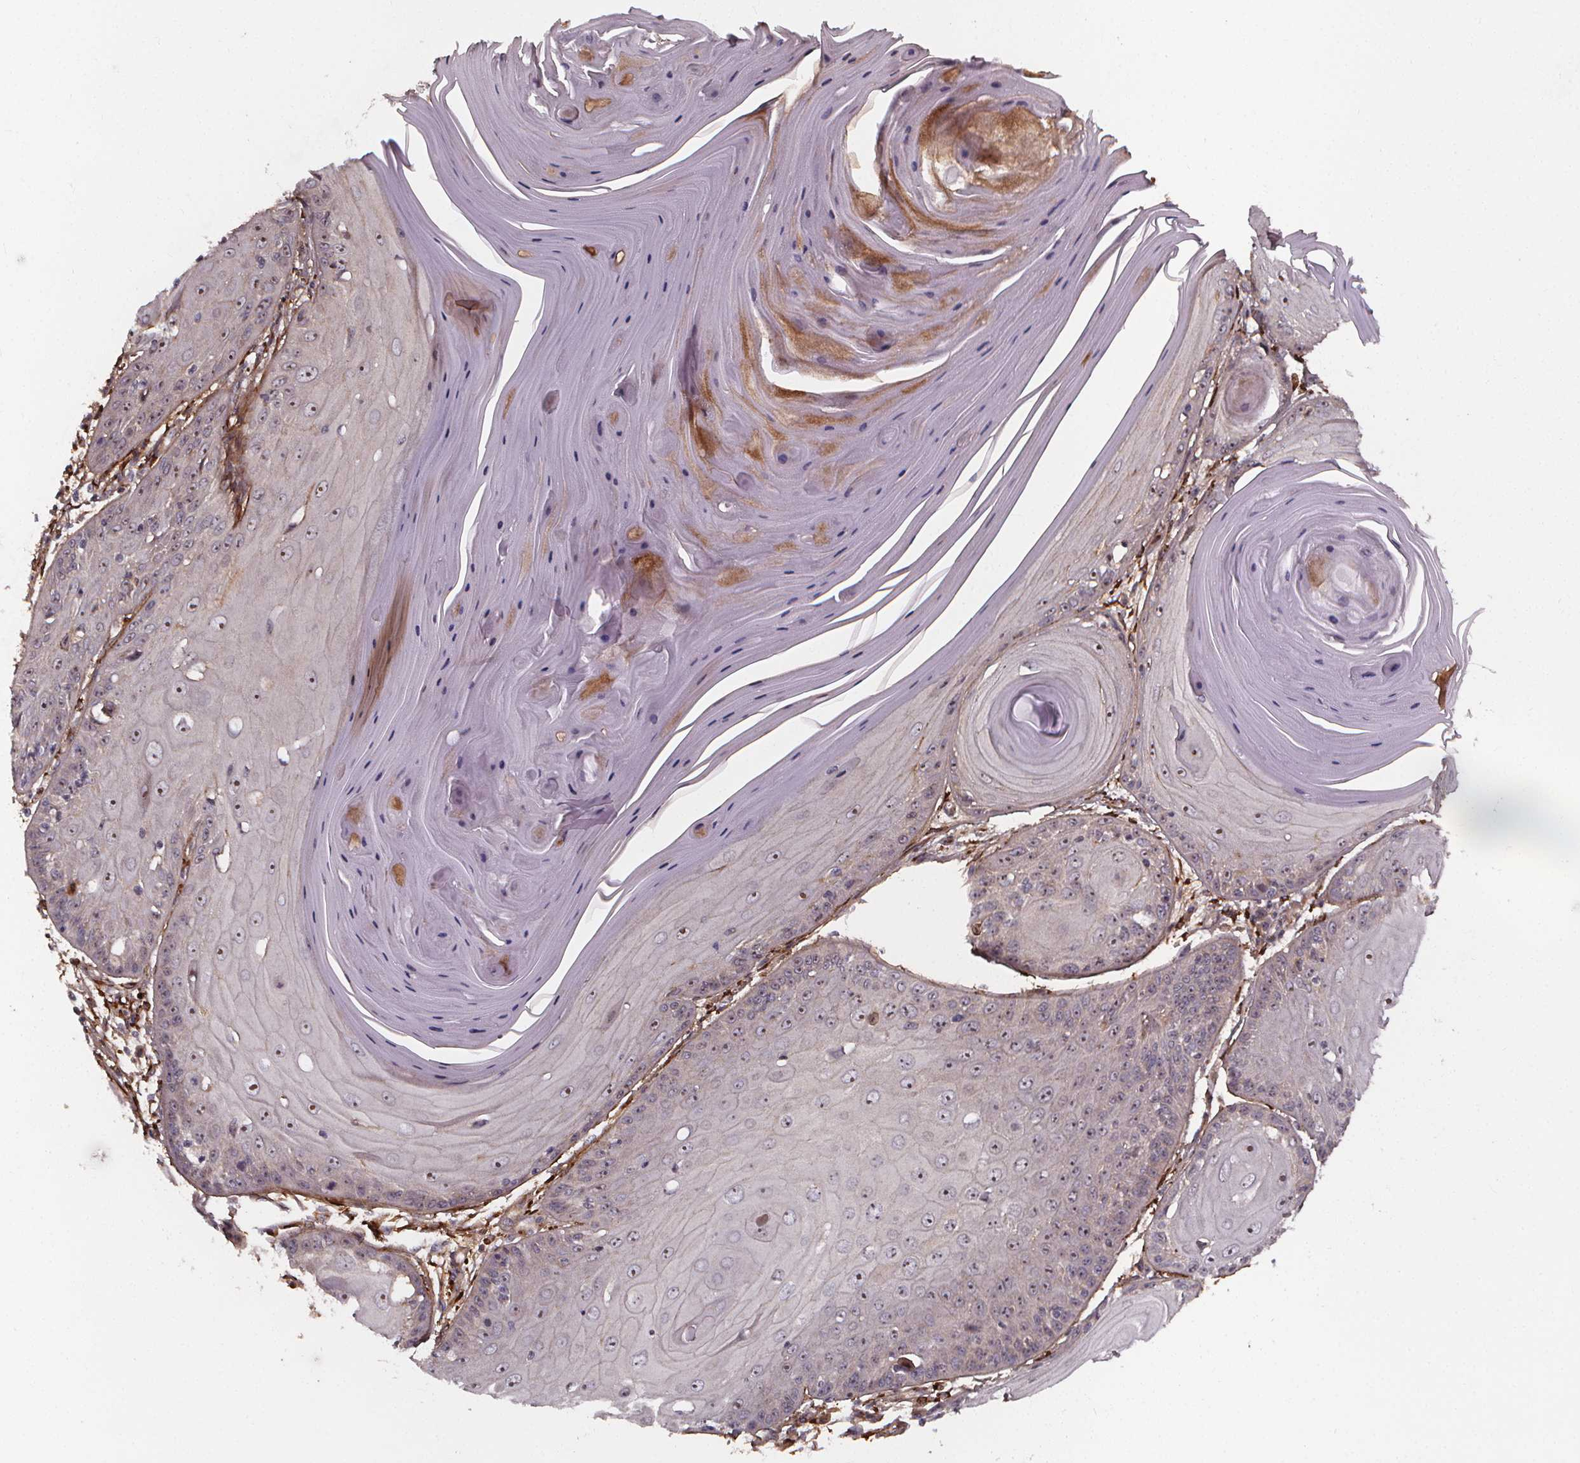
{"staining": {"intensity": "negative", "quantity": "none", "location": "none"}, "tissue": "skin cancer", "cell_type": "Tumor cells", "image_type": "cancer", "snomed": [{"axis": "morphology", "description": "Squamous cell carcinoma, NOS"}, {"axis": "topography", "description": "Skin"}, {"axis": "topography", "description": "Vulva"}], "caption": "A high-resolution photomicrograph shows IHC staining of squamous cell carcinoma (skin), which demonstrates no significant expression in tumor cells.", "gene": "AEBP1", "patient": {"sex": "female", "age": 85}}